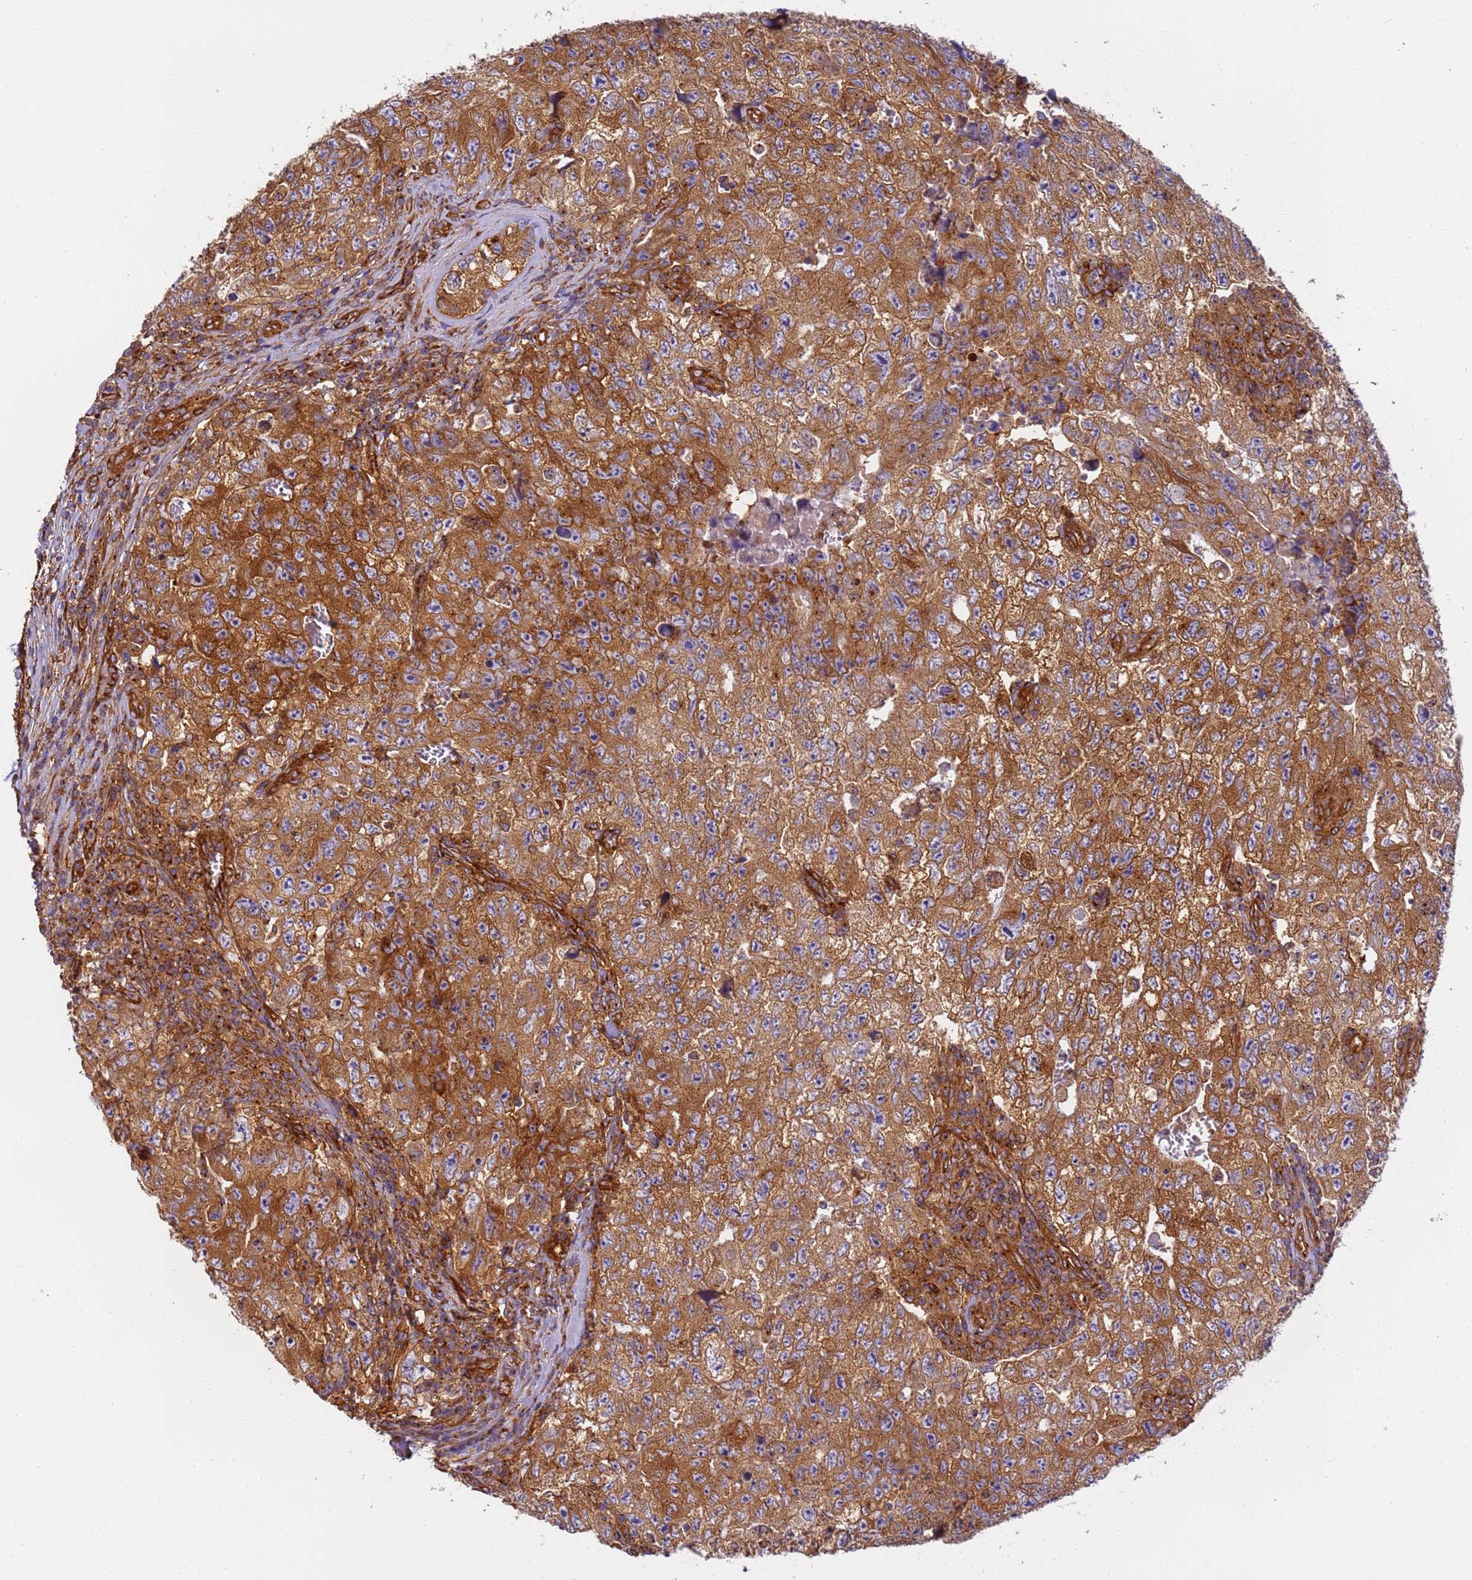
{"staining": {"intensity": "moderate", "quantity": ">75%", "location": "cytoplasmic/membranous"}, "tissue": "testis cancer", "cell_type": "Tumor cells", "image_type": "cancer", "snomed": [{"axis": "morphology", "description": "Carcinoma, Embryonal, NOS"}, {"axis": "topography", "description": "Testis"}], "caption": "About >75% of tumor cells in embryonal carcinoma (testis) display moderate cytoplasmic/membranous protein positivity as visualized by brown immunohistochemical staining.", "gene": "DYNC1I2", "patient": {"sex": "male", "age": 17}}